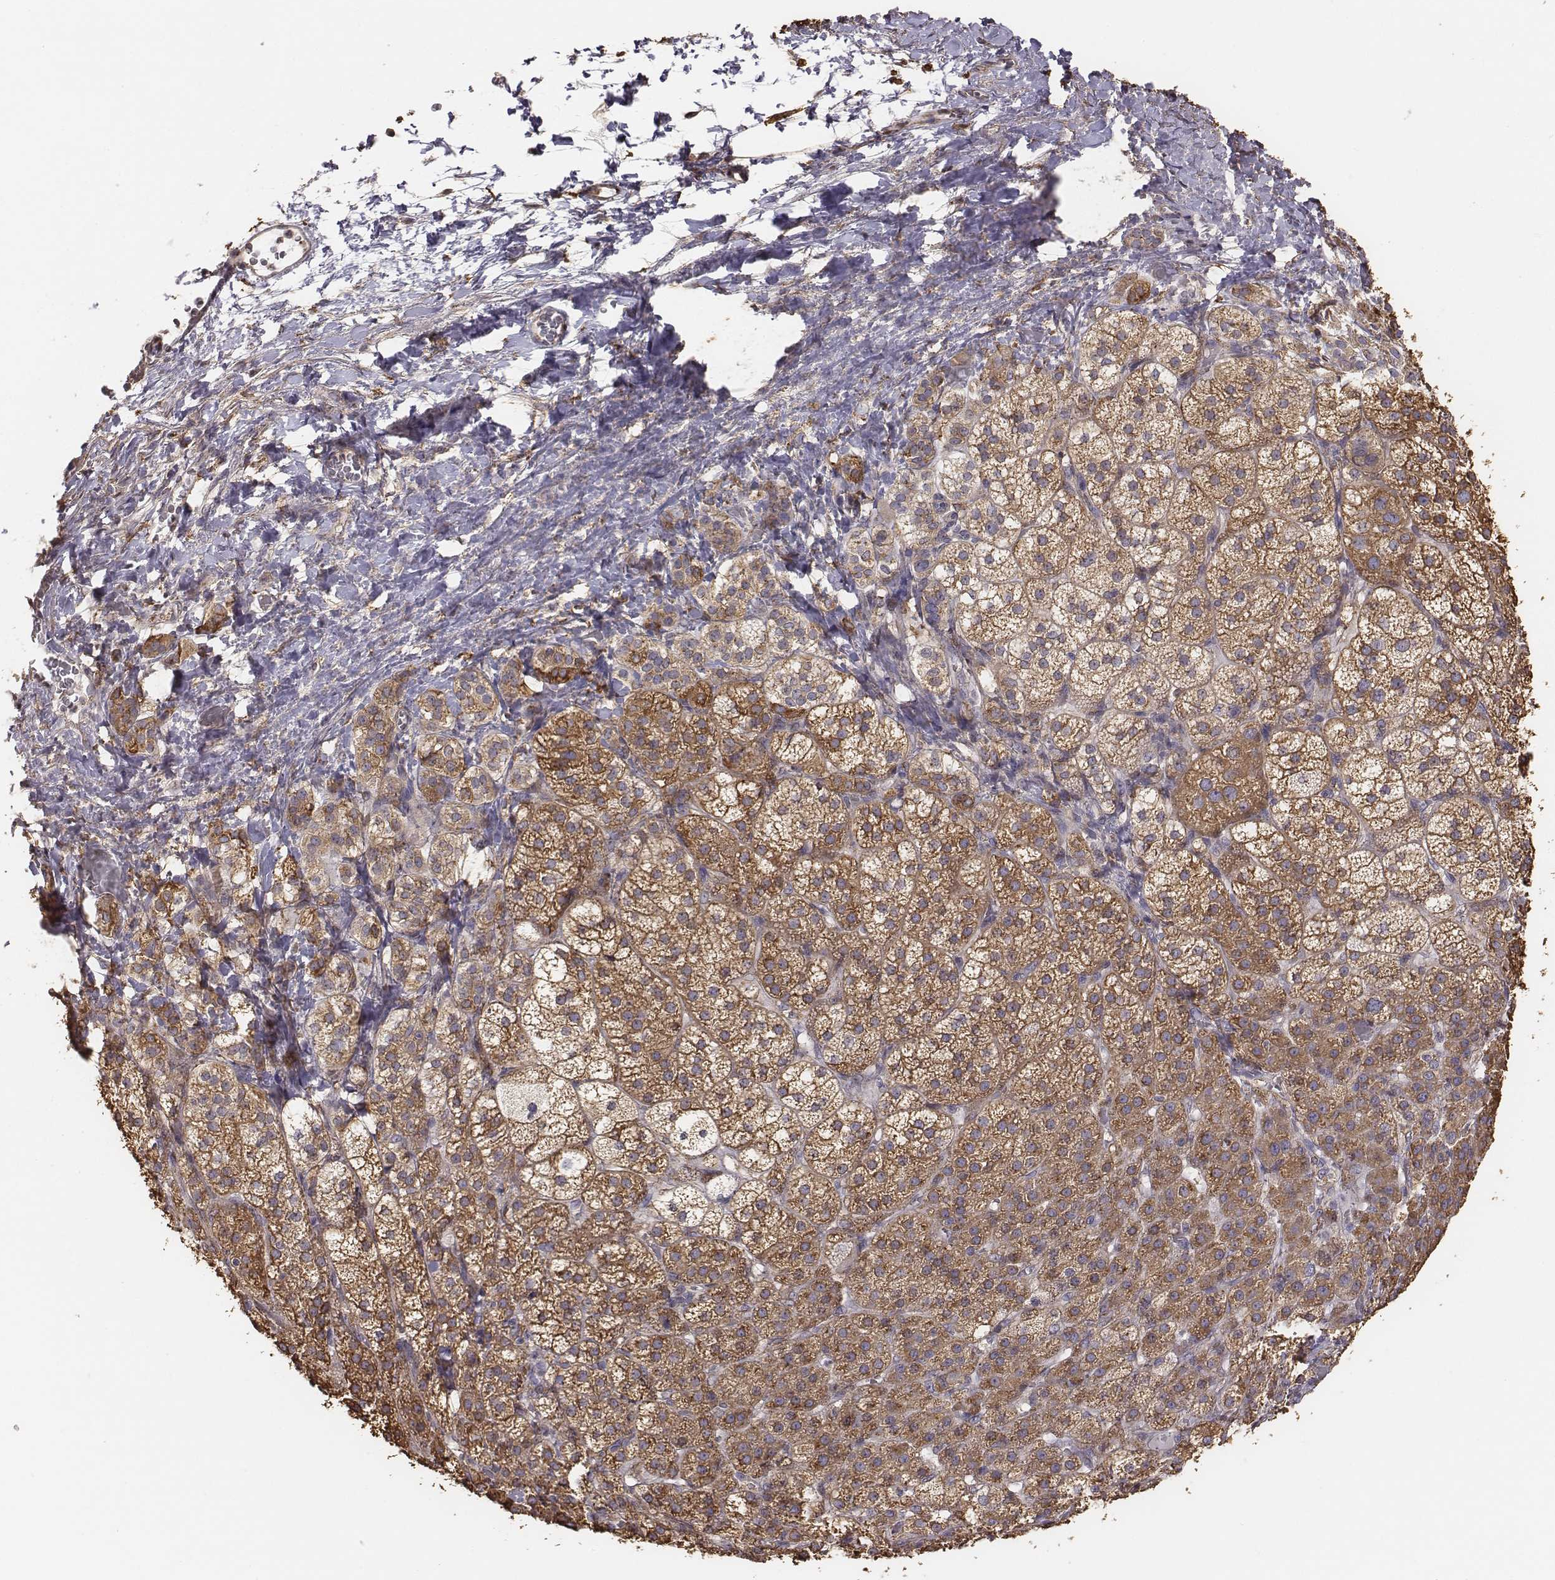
{"staining": {"intensity": "strong", "quantity": ">75%", "location": "cytoplasmic/membranous"}, "tissue": "adrenal gland", "cell_type": "Glandular cells", "image_type": "normal", "snomed": [{"axis": "morphology", "description": "Normal tissue, NOS"}, {"axis": "topography", "description": "Adrenal gland"}], "caption": "This is an image of IHC staining of normal adrenal gland, which shows strong positivity in the cytoplasmic/membranous of glandular cells.", "gene": "AP1B1", "patient": {"sex": "female", "age": 60}}